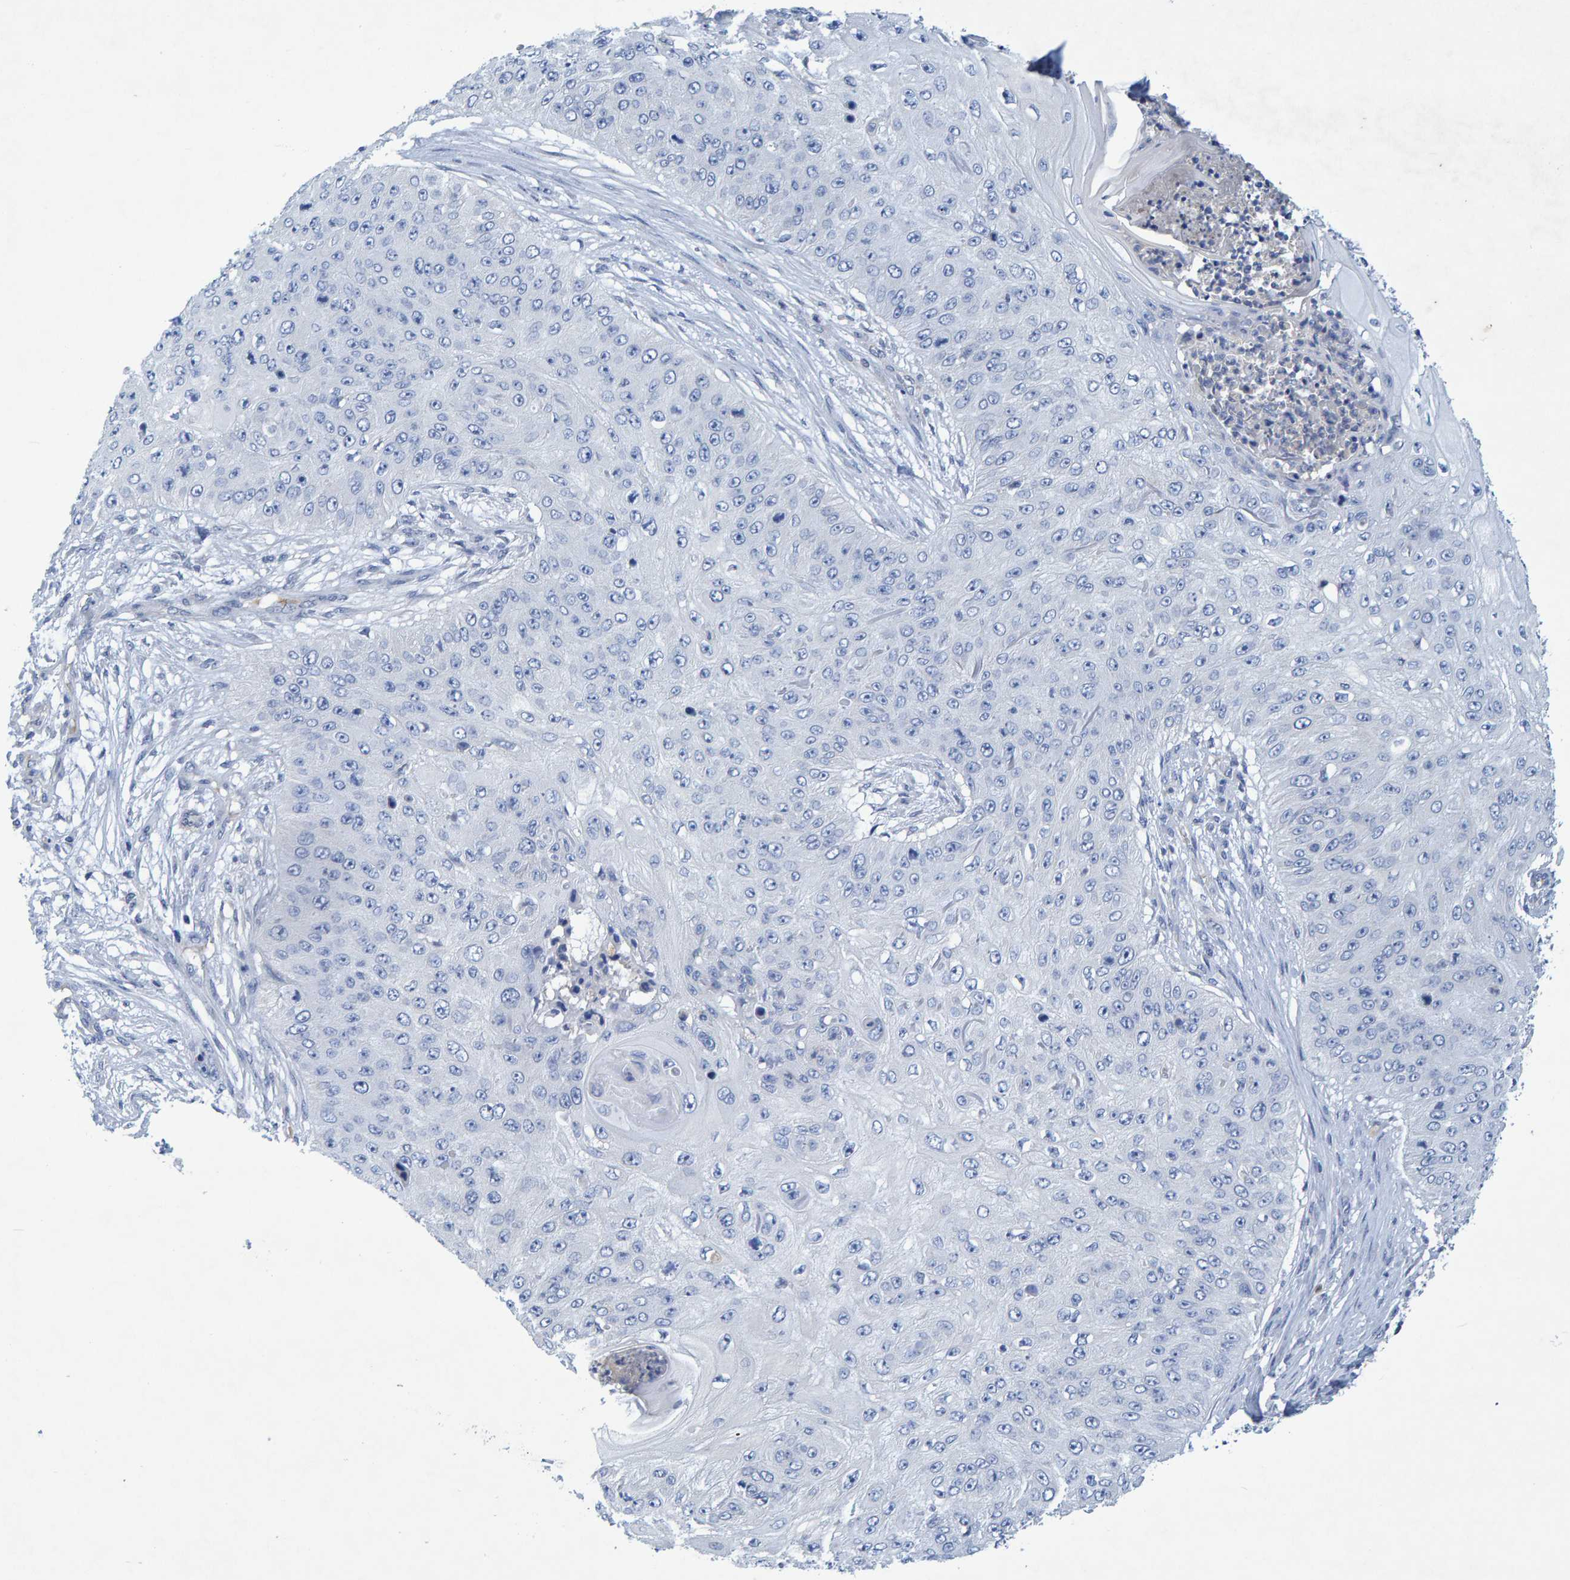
{"staining": {"intensity": "negative", "quantity": "none", "location": "none"}, "tissue": "skin cancer", "cell_type": "Tumor cells", "image_type": "cancer", "snomed": [{"axis": "morphology", "description": "Squamous cell carcinoma, NOS"}, {"axis": "topography", "description": "Skin"}], "caption": "Immunohistochemistry image of human skin cancer stained for a protein (brown), which displays no expression in tumor cells.", "gene": "ALAD", "patient": {"sex": "female", "age": 80}}